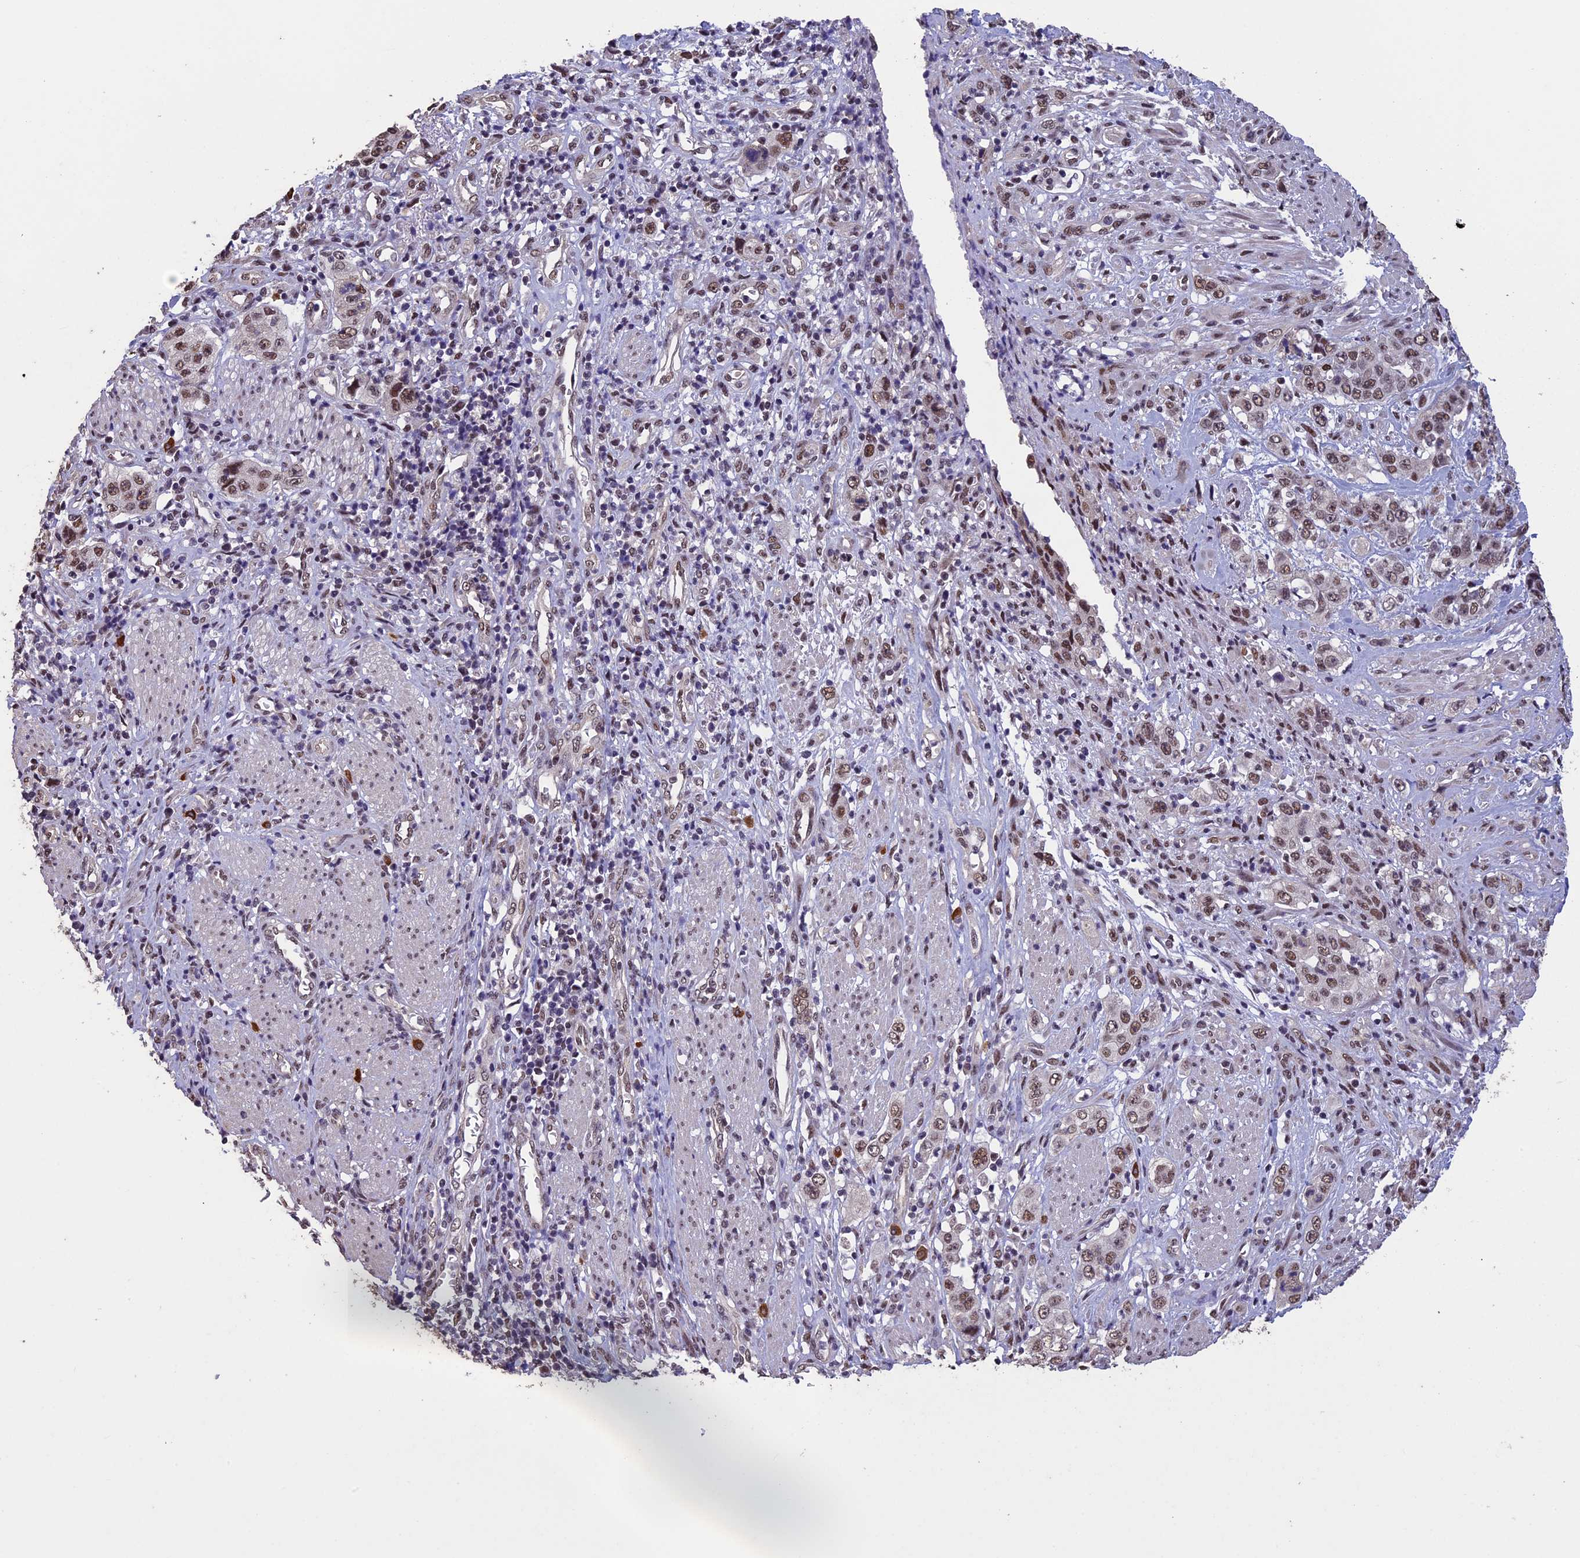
{"staining": {"intensity": "moderate", "quantity": ">75%", "location": "nuclear"}, "tissue": "stomach cancer", "cell_type": "Tumor cells", "image_type": "cancer", "snomed": [{"axis": "morphology", "description": "Adenocarcinoma, NOS"}, {"axis": "topography", "description": "Stomach, upper"}], "caption": "The image displays staining of stomach cancer, revealing moderate nuclear protein expression (brown color) within tumor cells.", "gene": "RNF40", "patient": {"sex": "male", "age": 62}}